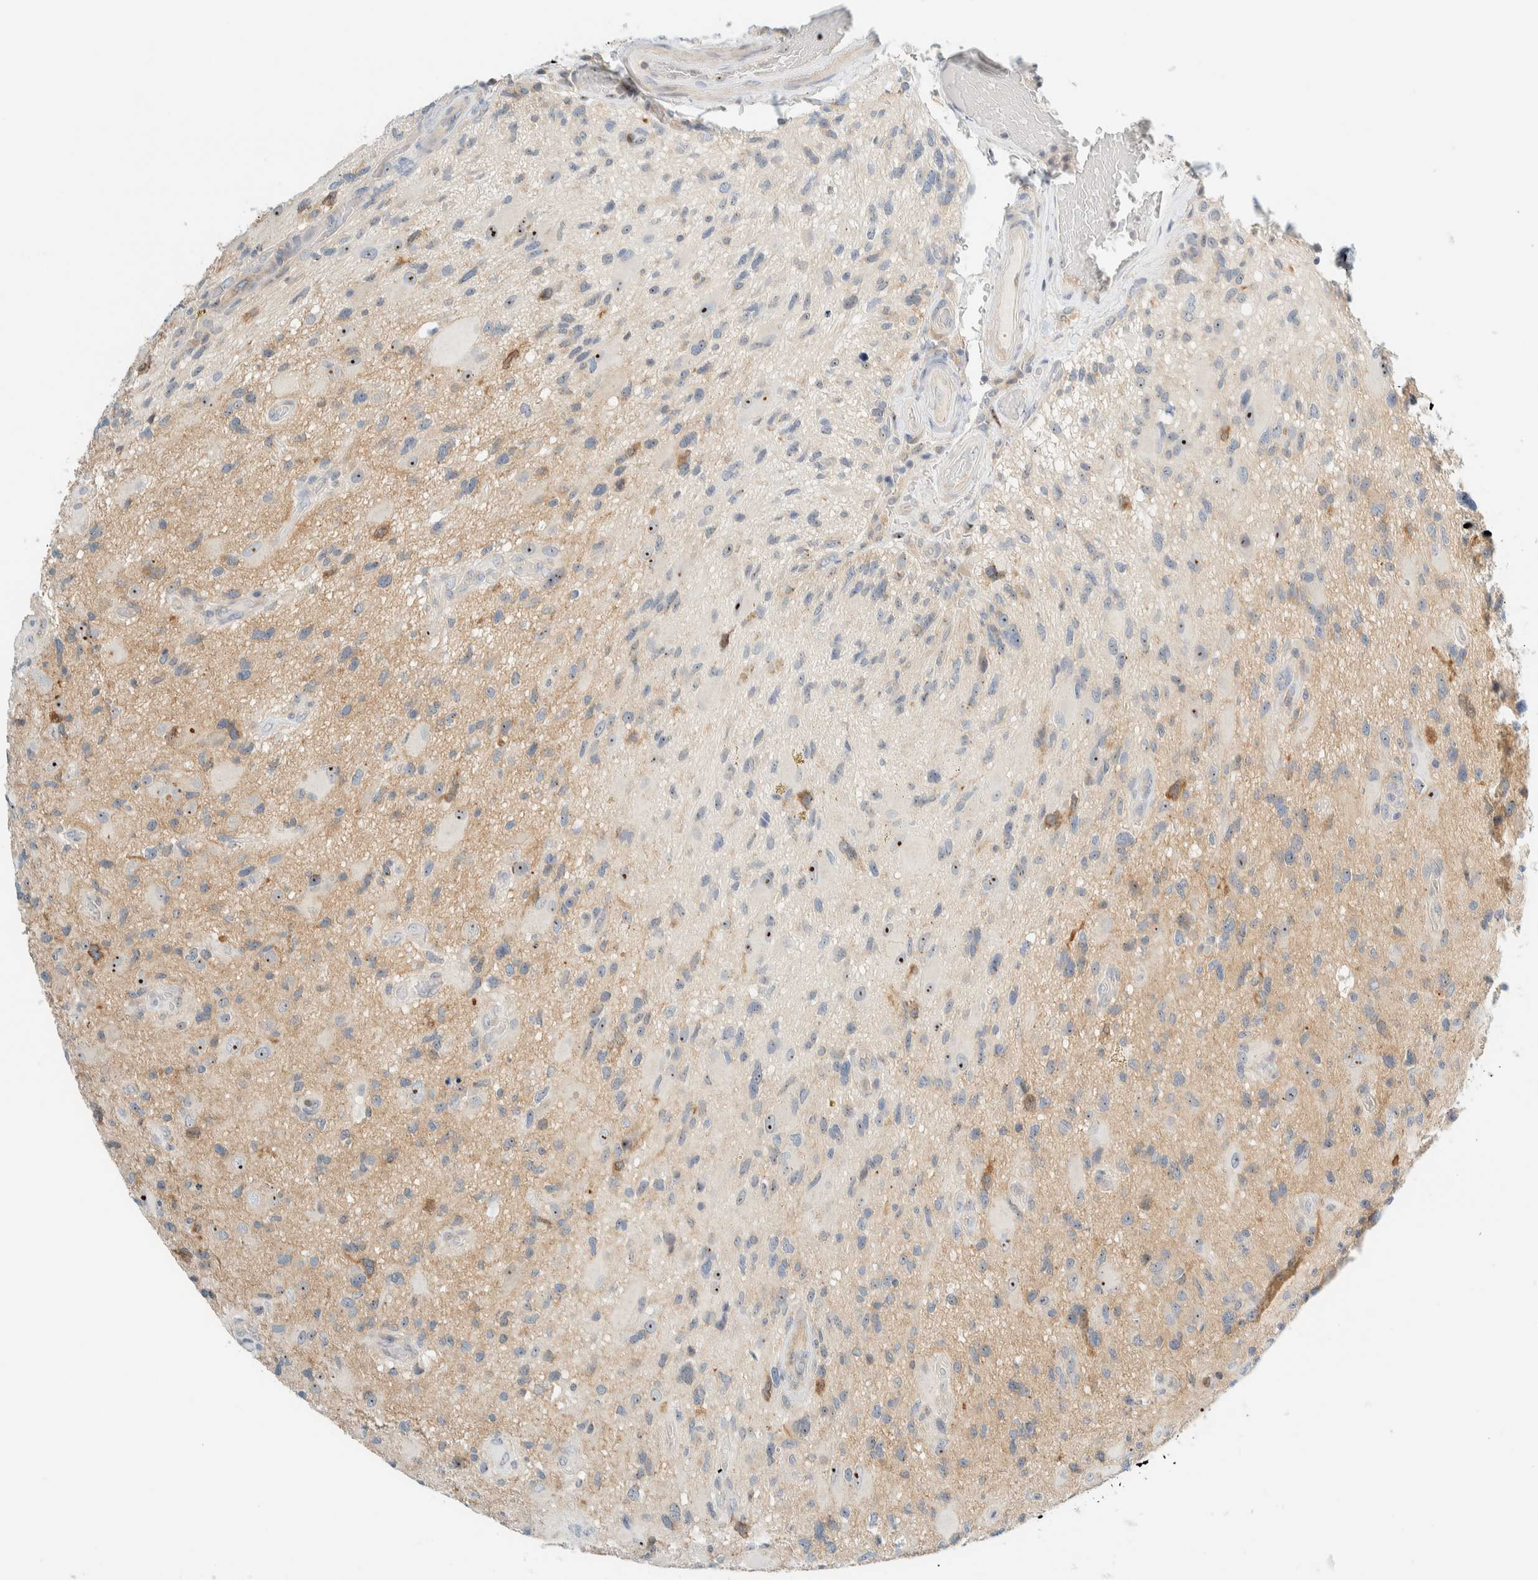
{"staining": {"intensity": "moderate", "quantity": "25%-75%", "location": "nuclear"}, "tissue": "glioma", "cell_type": "Tumor cells", "image_type": "cancer", "snomed": [{"axis": "morphology", "description": "Glioma, malignant, High grade"}, {"axis": "topography", "description": "Brain"}], "caption": "Immunohistochemistry (IHC) staining of malignant glioma (high-grade), which exhibits medium levels of moderate nuclear expression in about 25%-75% of tumor cells indicating moderate nuclear protein expression. The staining was performed using DAB (3,3'-diaminobenzidine) (brown) for protein detection and nuclei were counterstained in hematoxylin (blue).", "gene": "NDE1", "patient": {"sex": "male", "age": 33}}